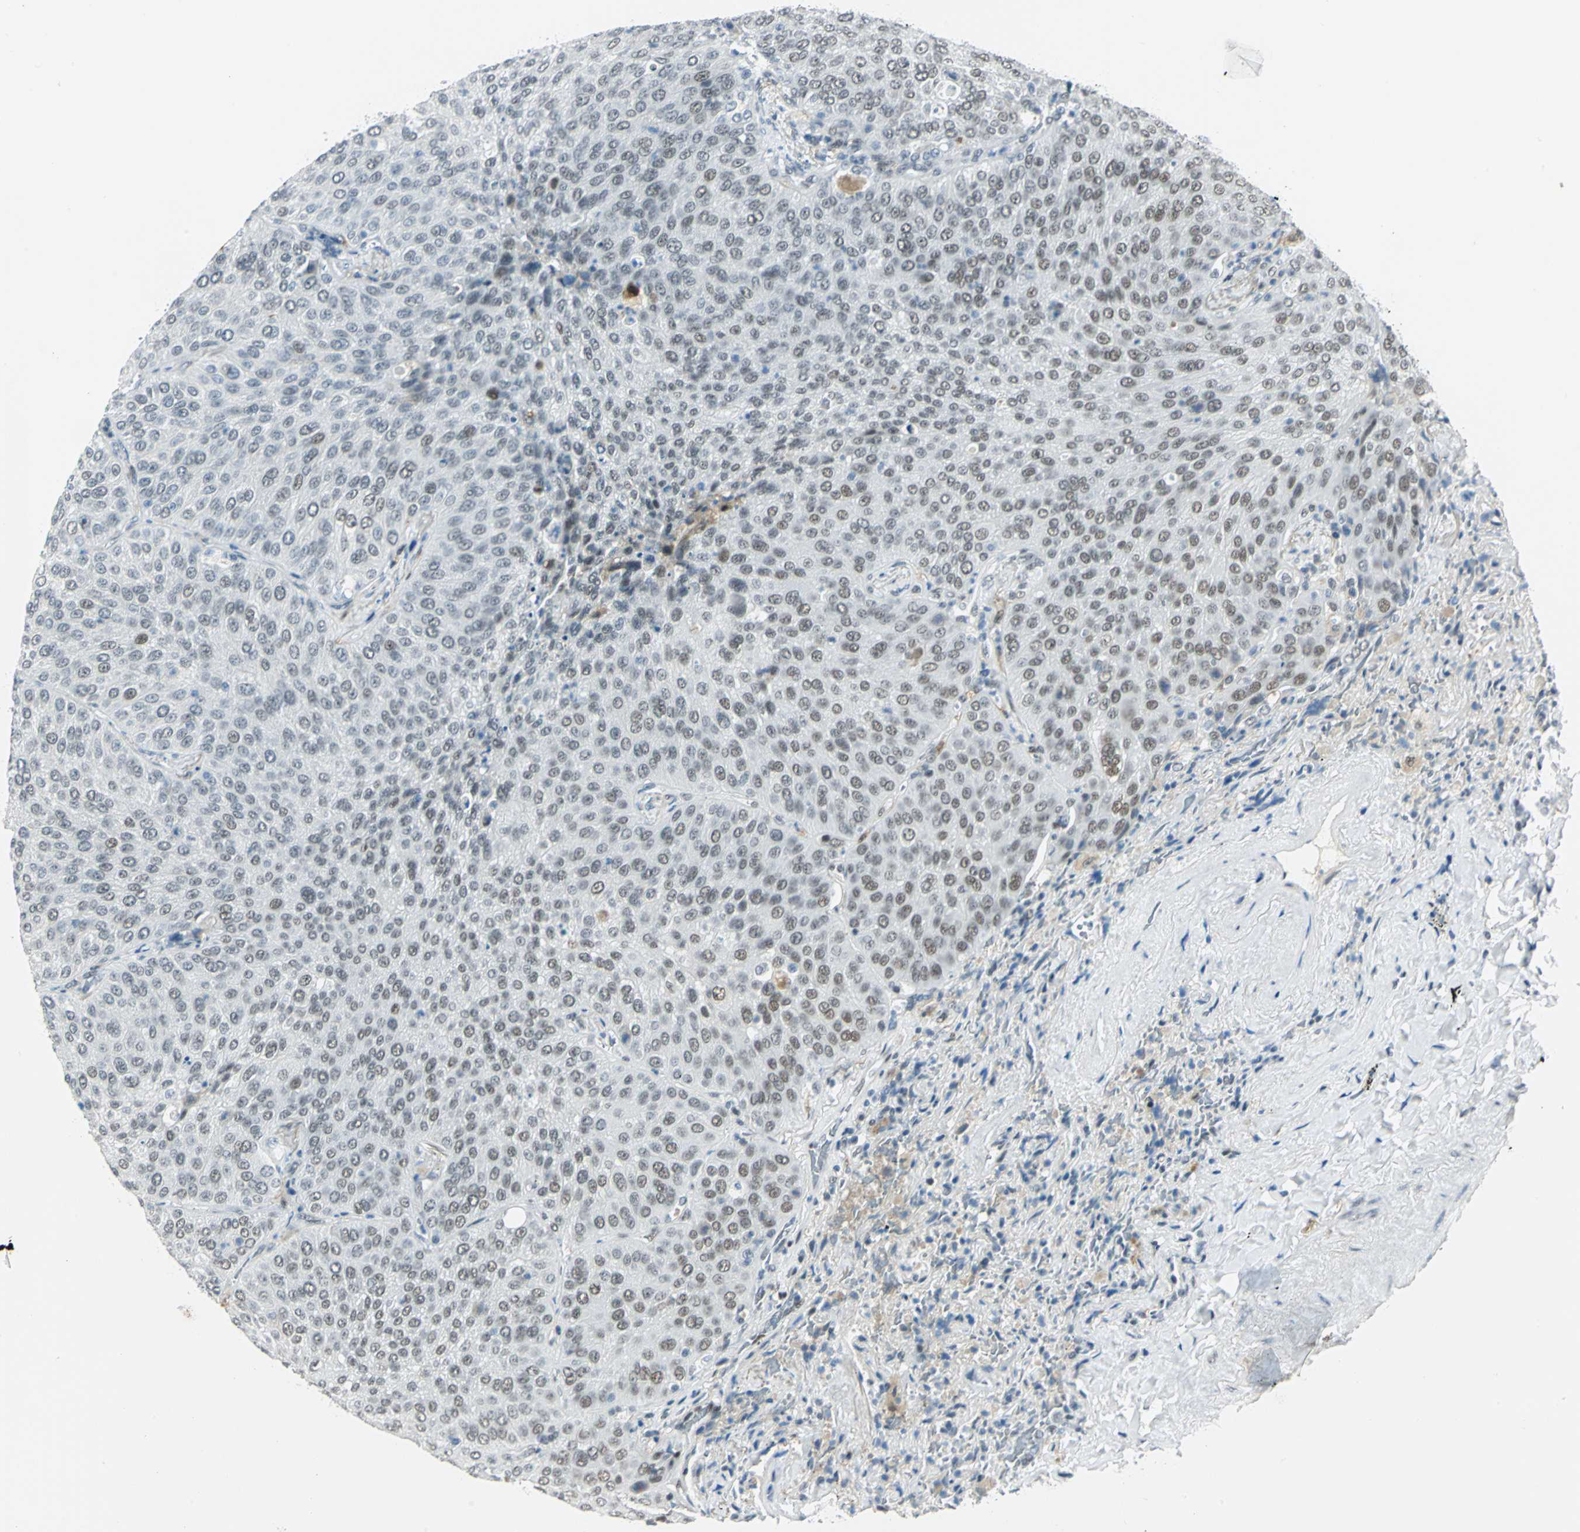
{"staining": {"intensity": "weak", "quantity": "<25%", "location": "nuclear"}, "tissue": "lung cancer", "cell_type": "Tumor cells", "image_type": "cancer", "snomed": [{"axis": "morphology", "description": "Squamous cell carcinoma, NOS"}, {"axis": "topography", "description": "Lung"}], "caption": "This is an immunohistochemistry (IHC) histopathology image of lung squamous cell carcinoma. There is no expression in tumor cells.", "gene": "MTMR10", "patient": {"sex": "male", "age": 54}}